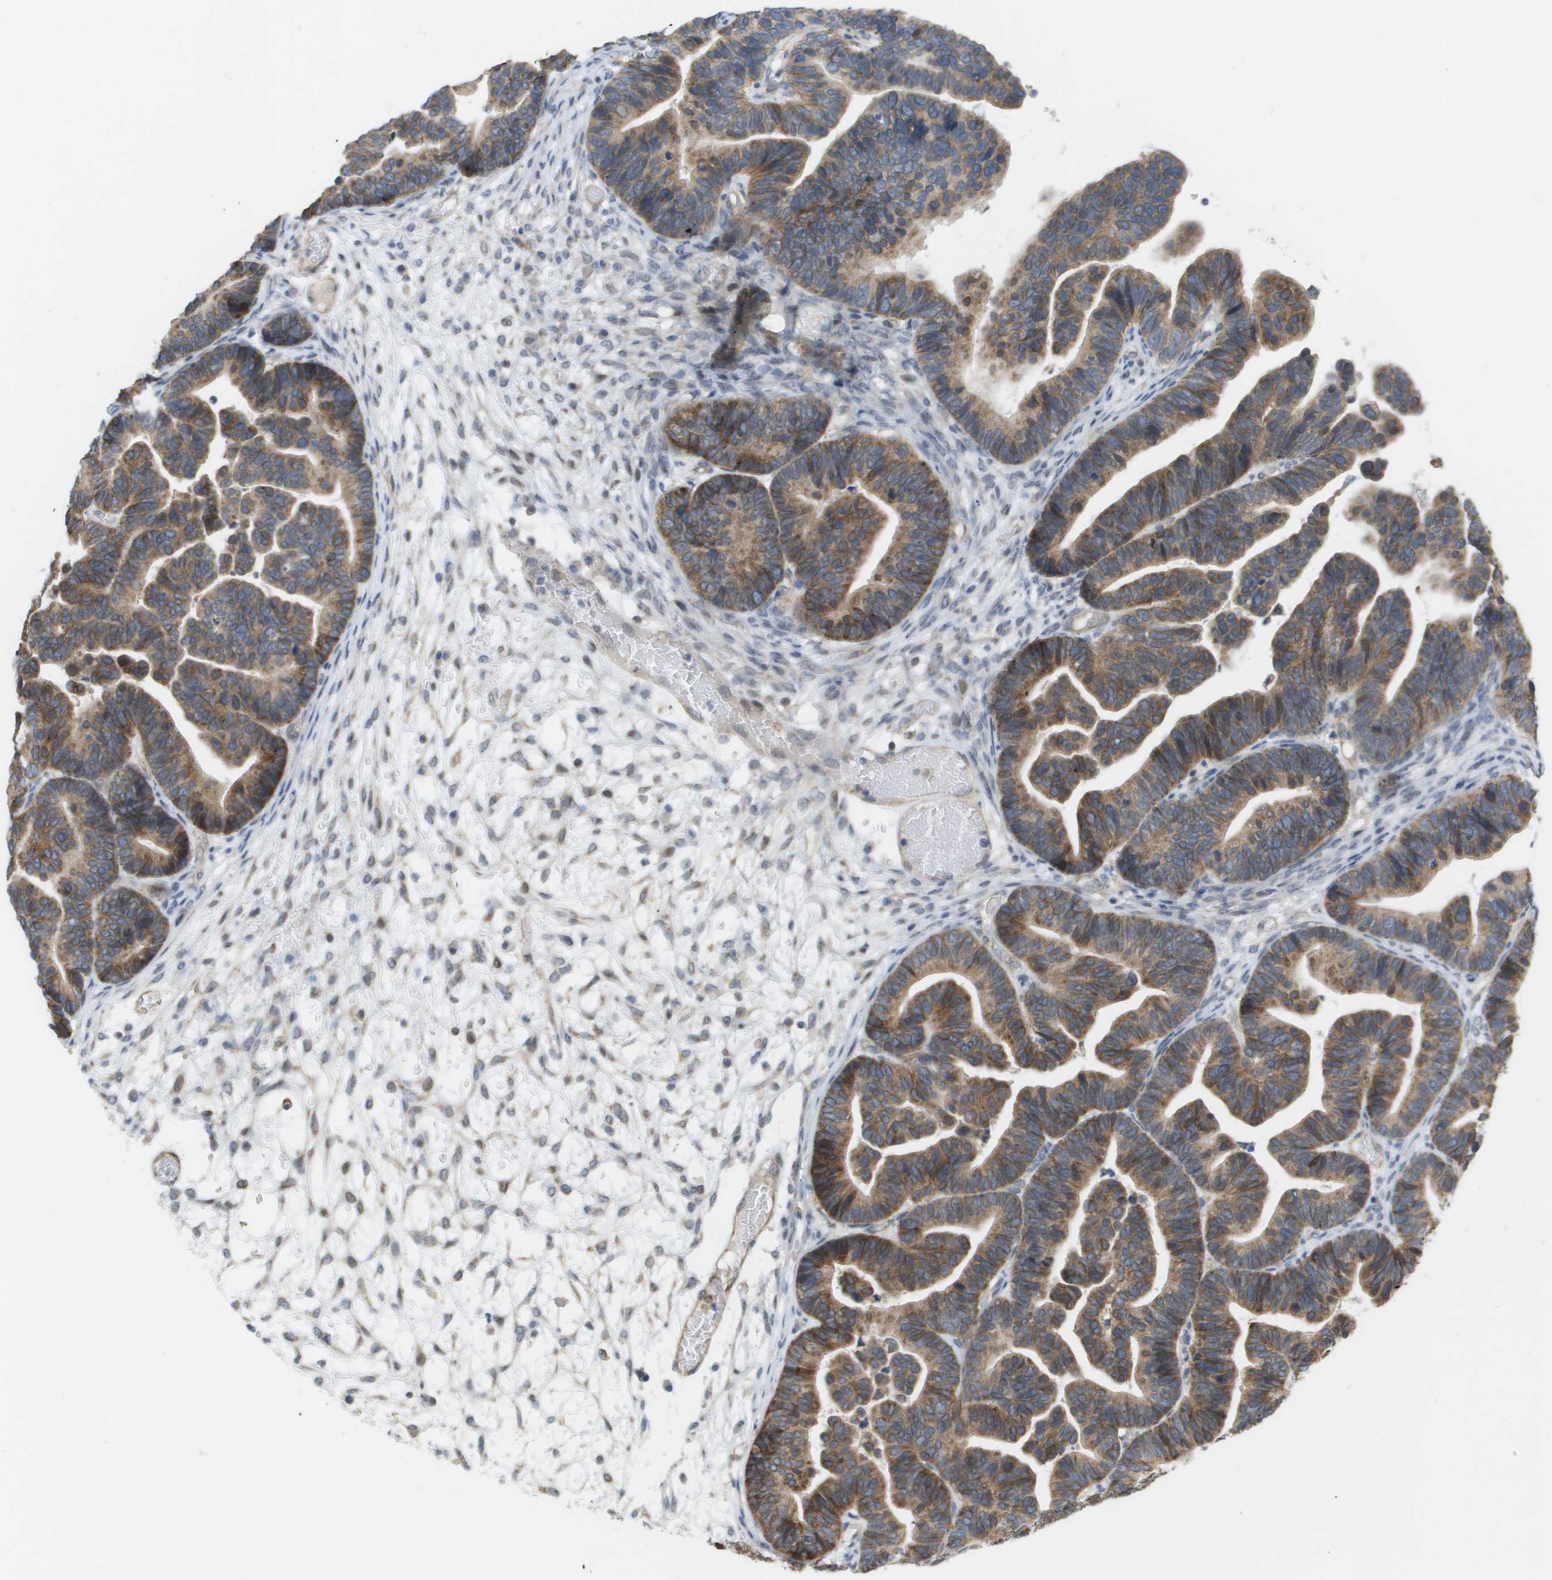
{"staining": {"intensity": "moderate", "quantity": ">75%", "location": "cytoplasmic/membranous"}, "tissue": "ovarian cancer", "cell_type": "Tumor cells", "image_type": "cancer", "snomed": [{"axis": "morphology", "description": "Cystadenocarcinoma, serous, NOS"}, {"axis": "topography", "description": "Ovary"}], "caption": "Human ovarian cancer stained with a brown dye shows moderate cytoplasmic/membranous positive staining in about >75% of tumor cells.", "gene": "MTARC2", "patient": {"sex": "female", "age": 56}}